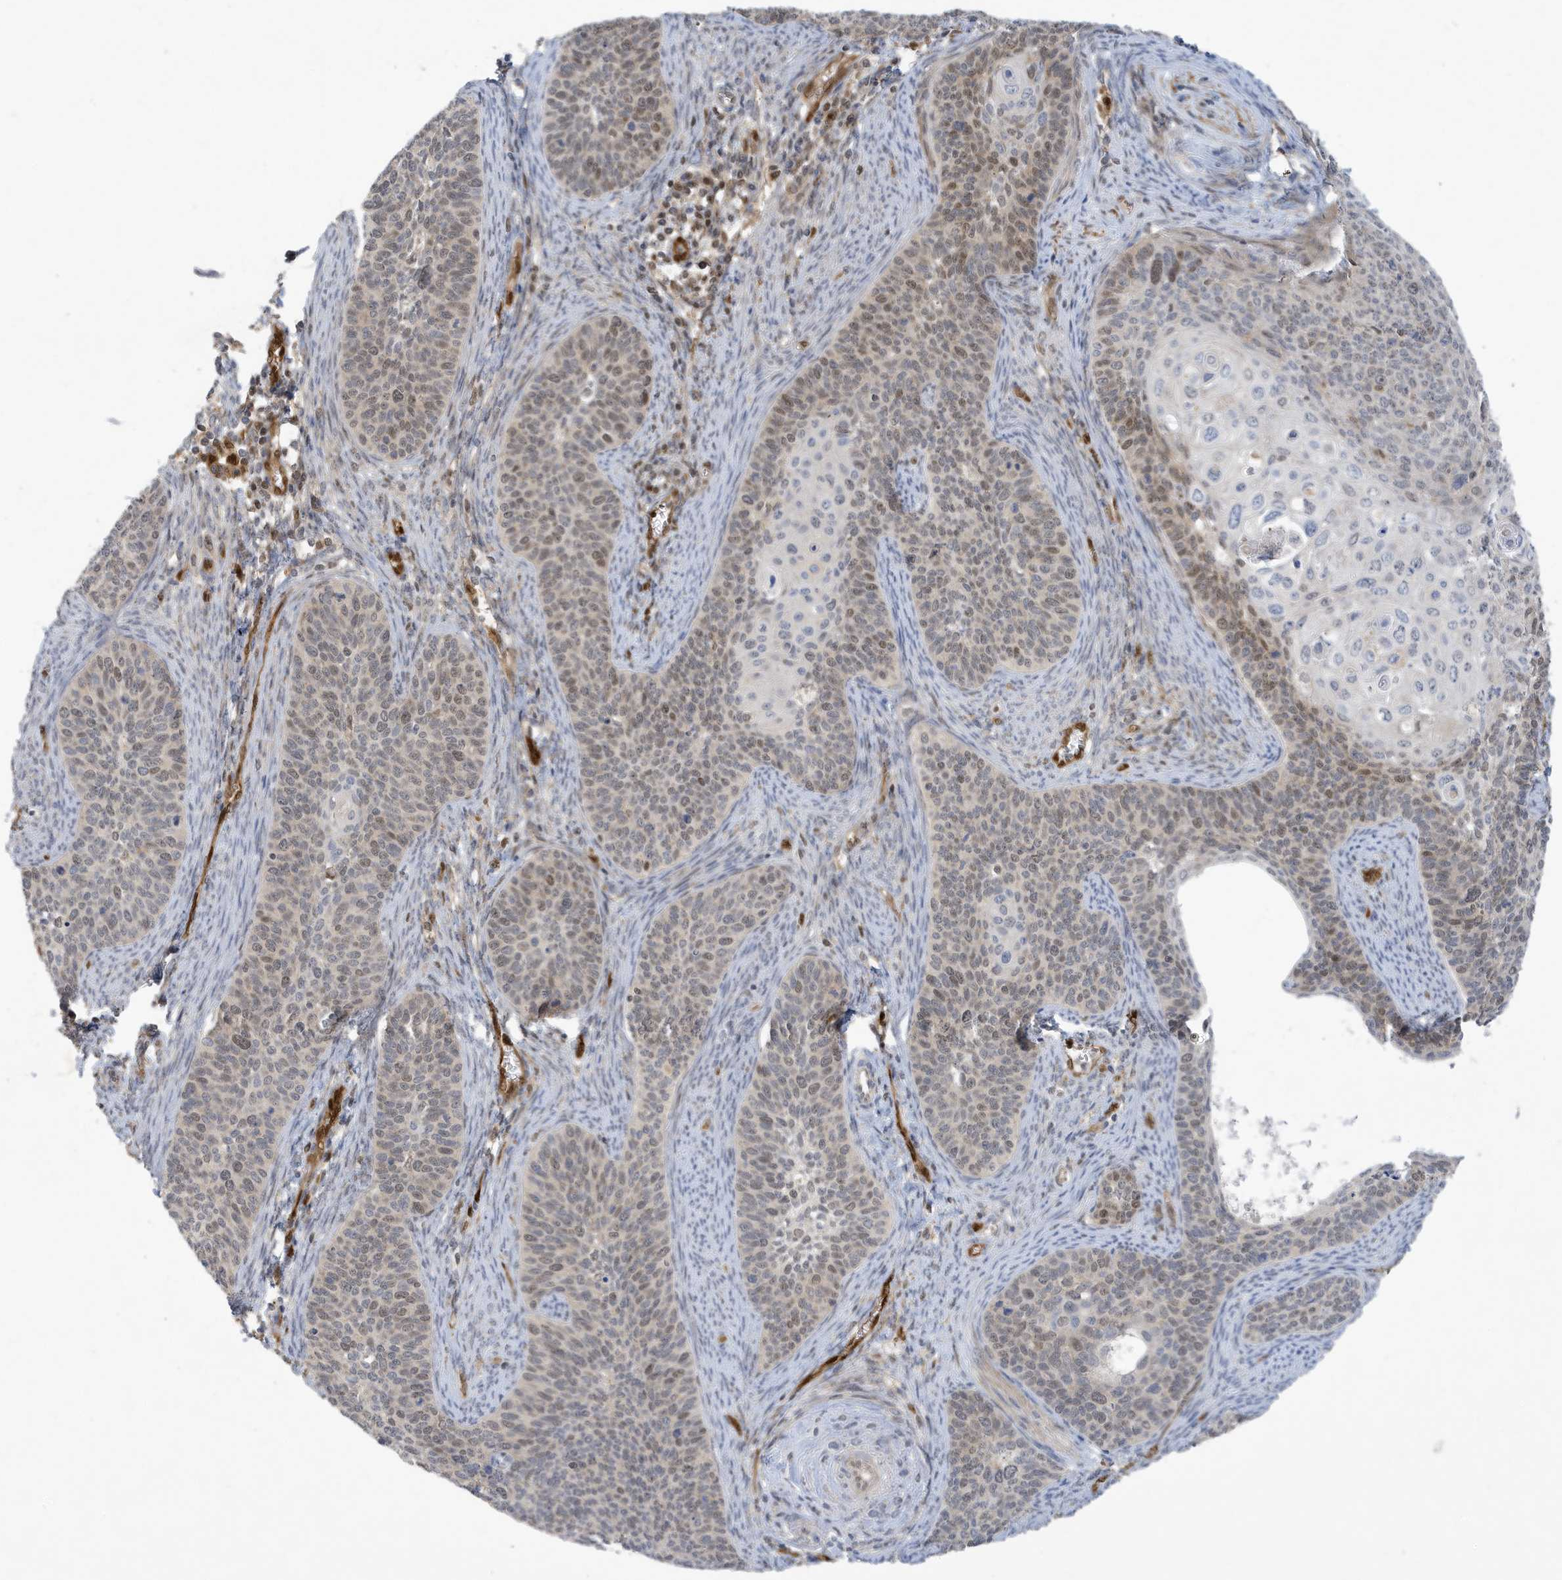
{"staining": {"intensity": "moderate", "quantity": "25%-75%", "location": "nuclear"}, "tissue": "cervical cancer", "cell_type": "Tumor cells", "image_type": "cancer", "snomed": [{"axis": "morphology", "description": "Squamous cell carcinoma, NOS"}, {"axis": "topography", "description": "Cervix"}], "caption": "DAB immunohistochemical staining of human cervical cancer (squamous cell carcinoma) exhibits moderate nuclear protein expression in about 25%-75% of tumor cells. (Stains: DAB (3,3'-diaminobenzidine) in brown, nuclei in blue, Microscopy: brightfield microscopy at high magnification).", "gene": "NCOA7", "patient": {"sex": "female", "age": 33}}